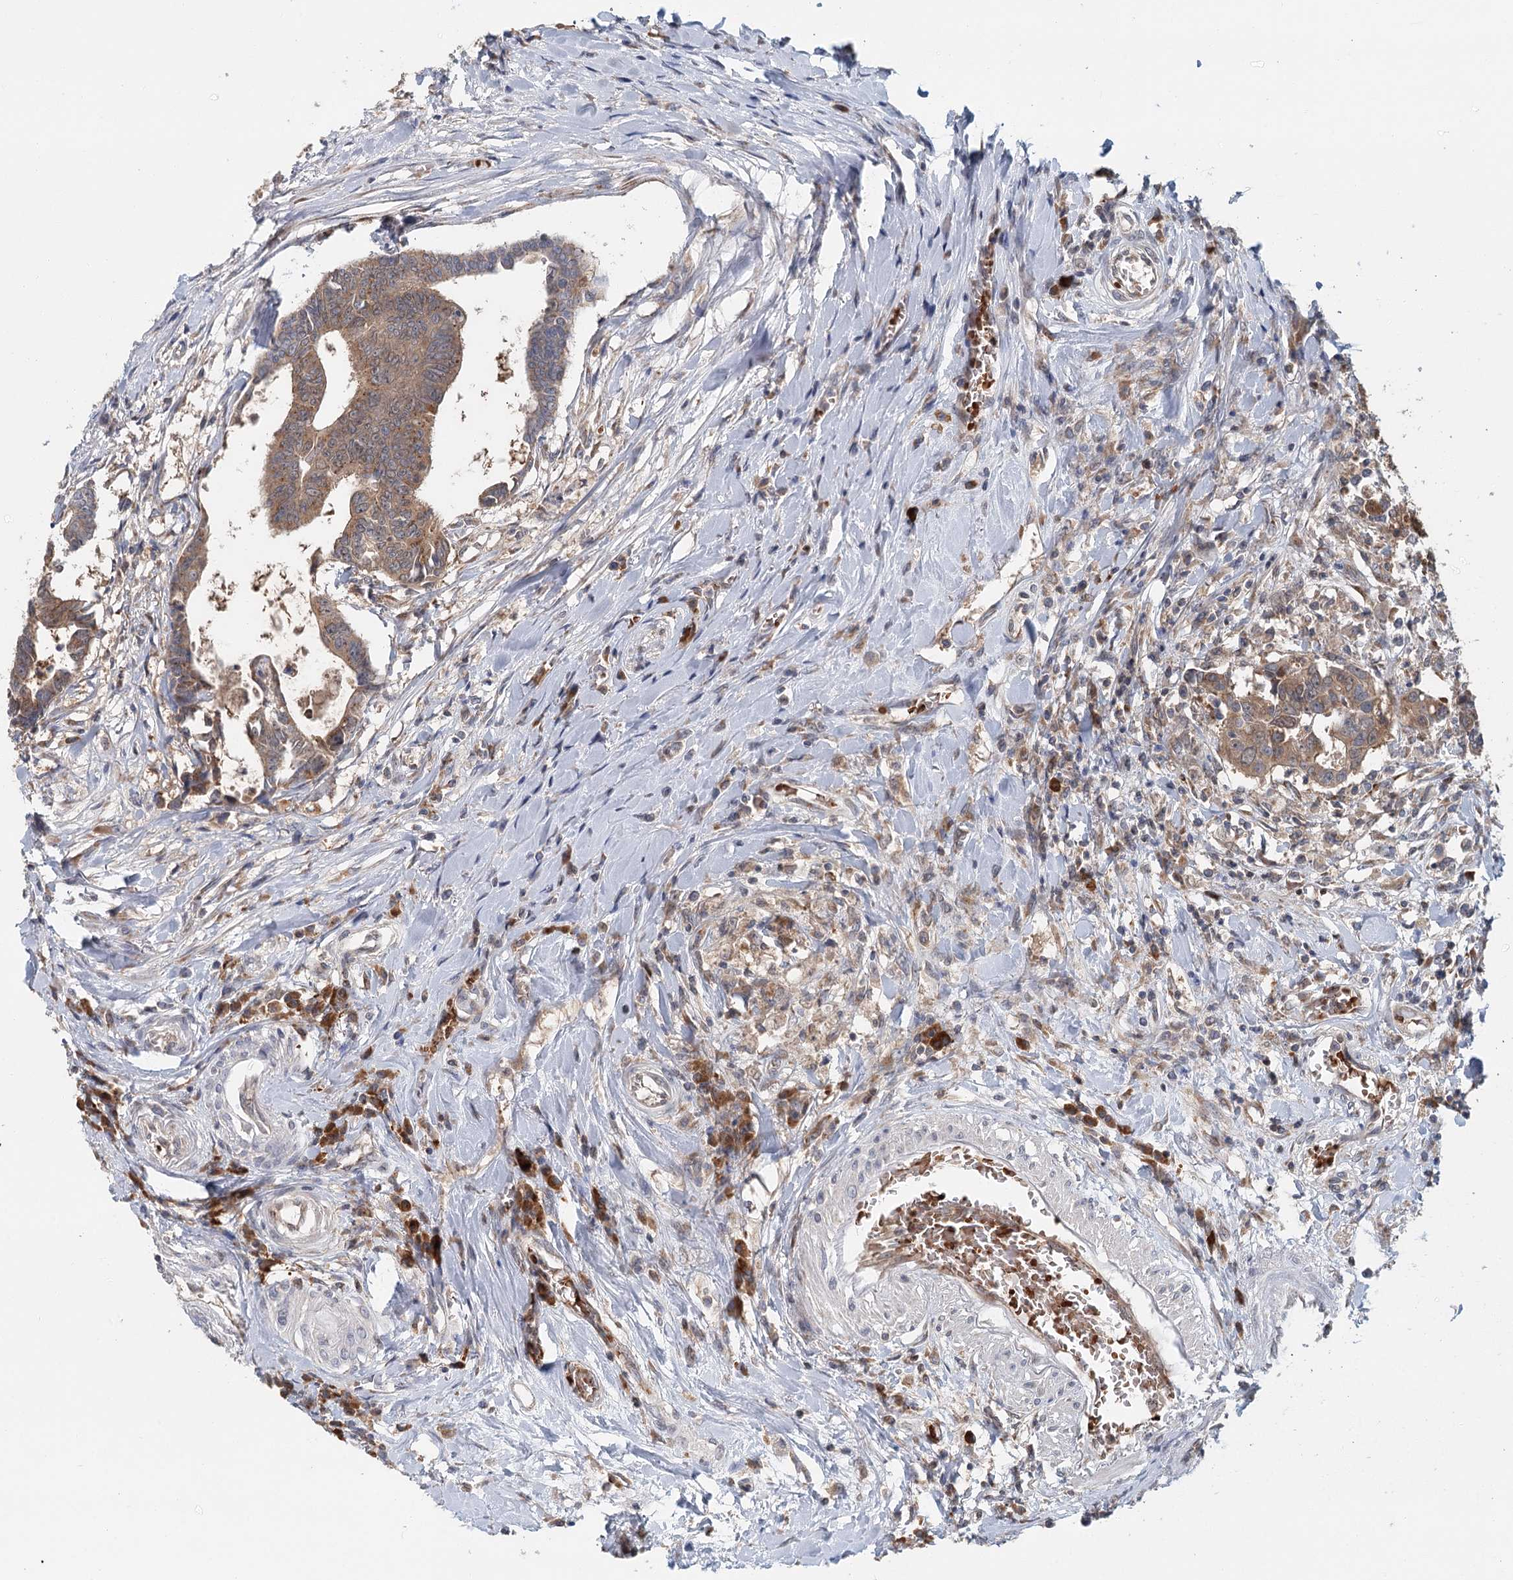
{"staining": {"intensity": "moderate", "quantity": ">75%", "location": "cytoplasmic/membranous"}, "tissue": "colorectal cancer", "cell_type": "Tumor cells", "image_type": "cancer", "snomed": [{"axis": "morphology", "description": "Adenocarcinoma, NOS"}, {"axis": "topography", "description": "Rectum"}], "caption": "DAB (3,3'-diaminobenzidine) immunohistochemical staining of colorectal adenocarcinoma displays moderate cytoplasmic/membranous protein staining in approximately >75% of tumor cells.", "gene": "ADK", "patient": {"sex": "female", "age": 65}}